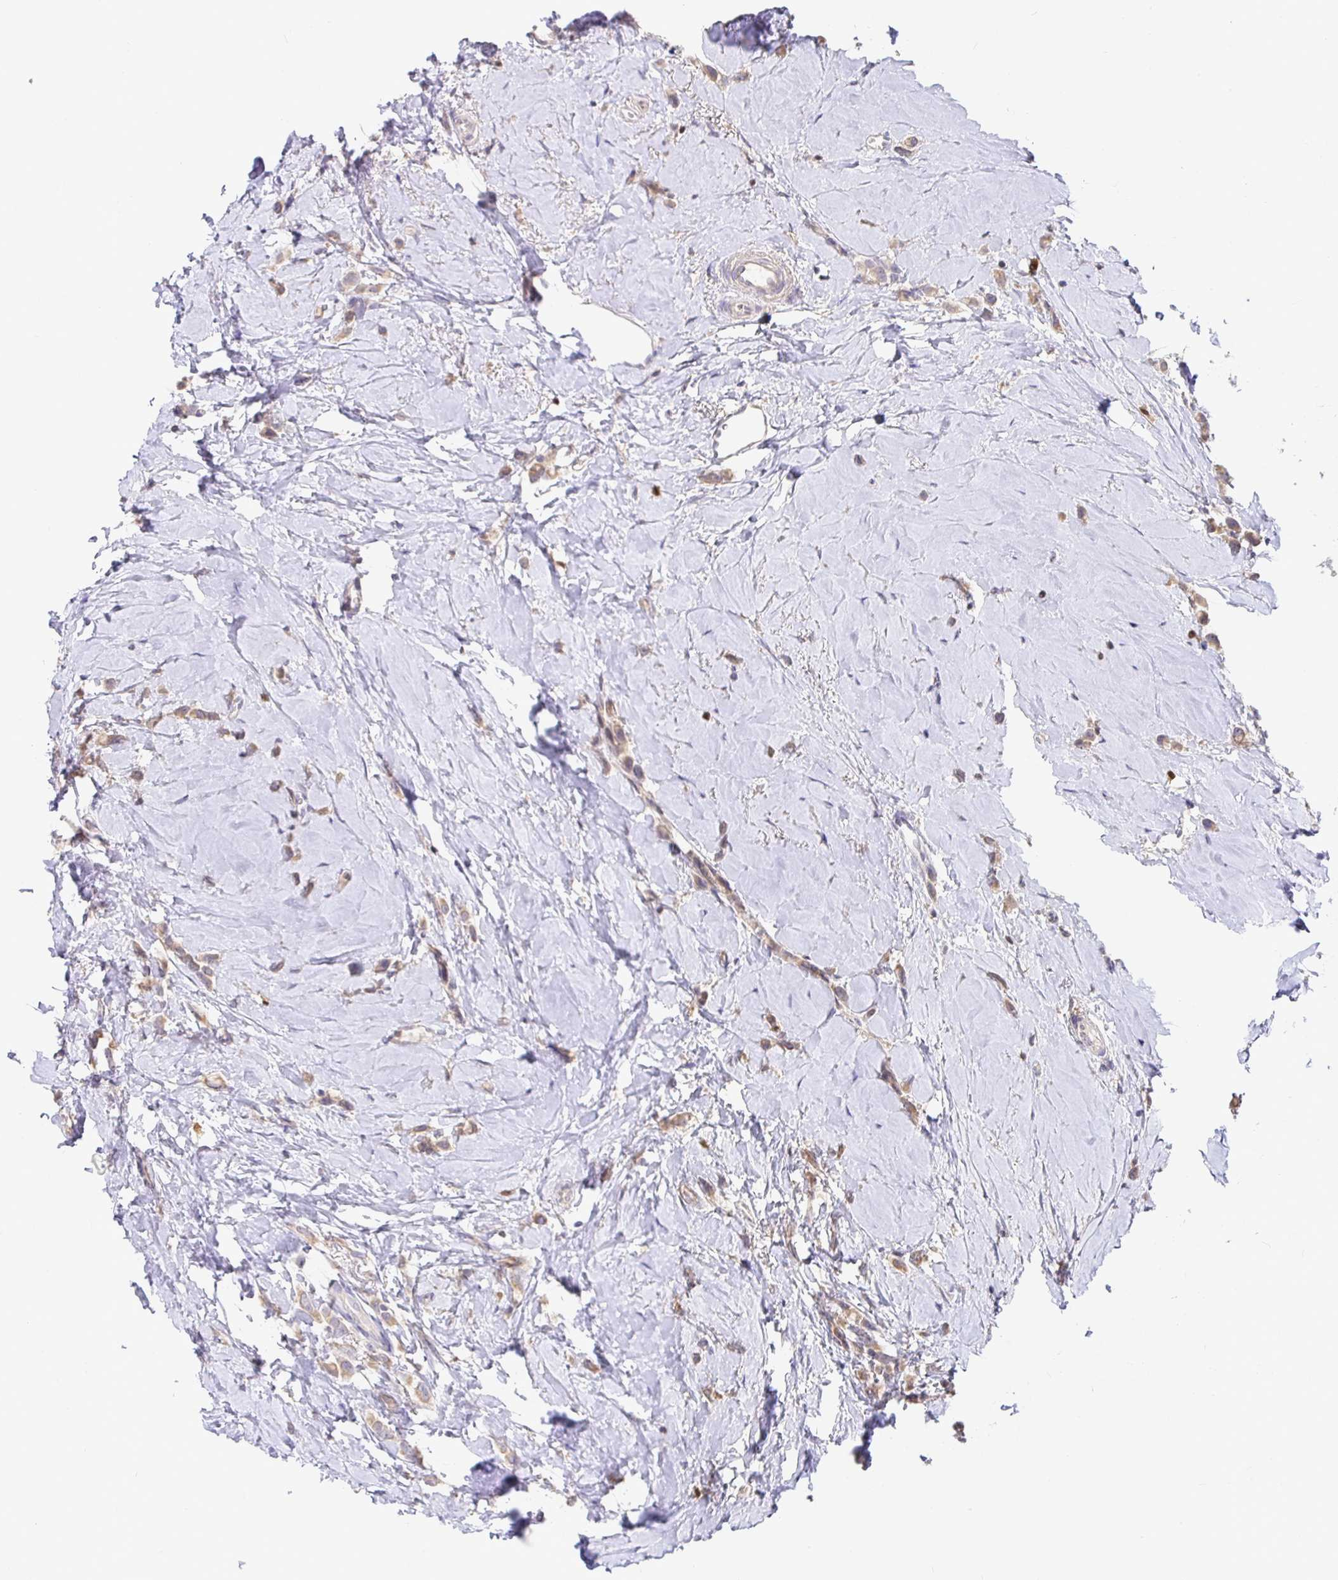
{"staining": {"intensity": "weak", "quantity": ">75%", "location": "cytoplasmic/membranous"}, "tissue": "breast cancer", "cell_type": "Tumor cells", "image_type": "cancer", "snomed": [{"axis": "morphology", "description": "Lobular carcinoma"}, {"axis": "topography", "description": "Breast"}], "caption": "A brown stain highlights weak cytoplasmic/membranous staining of a protein in breast cancer (lobular carcinoma) tumor cells. (IHC, brightfield microscopy, high magnification).", "gene": "SATB1", "patient": {"sex": "female", "age": 66}}